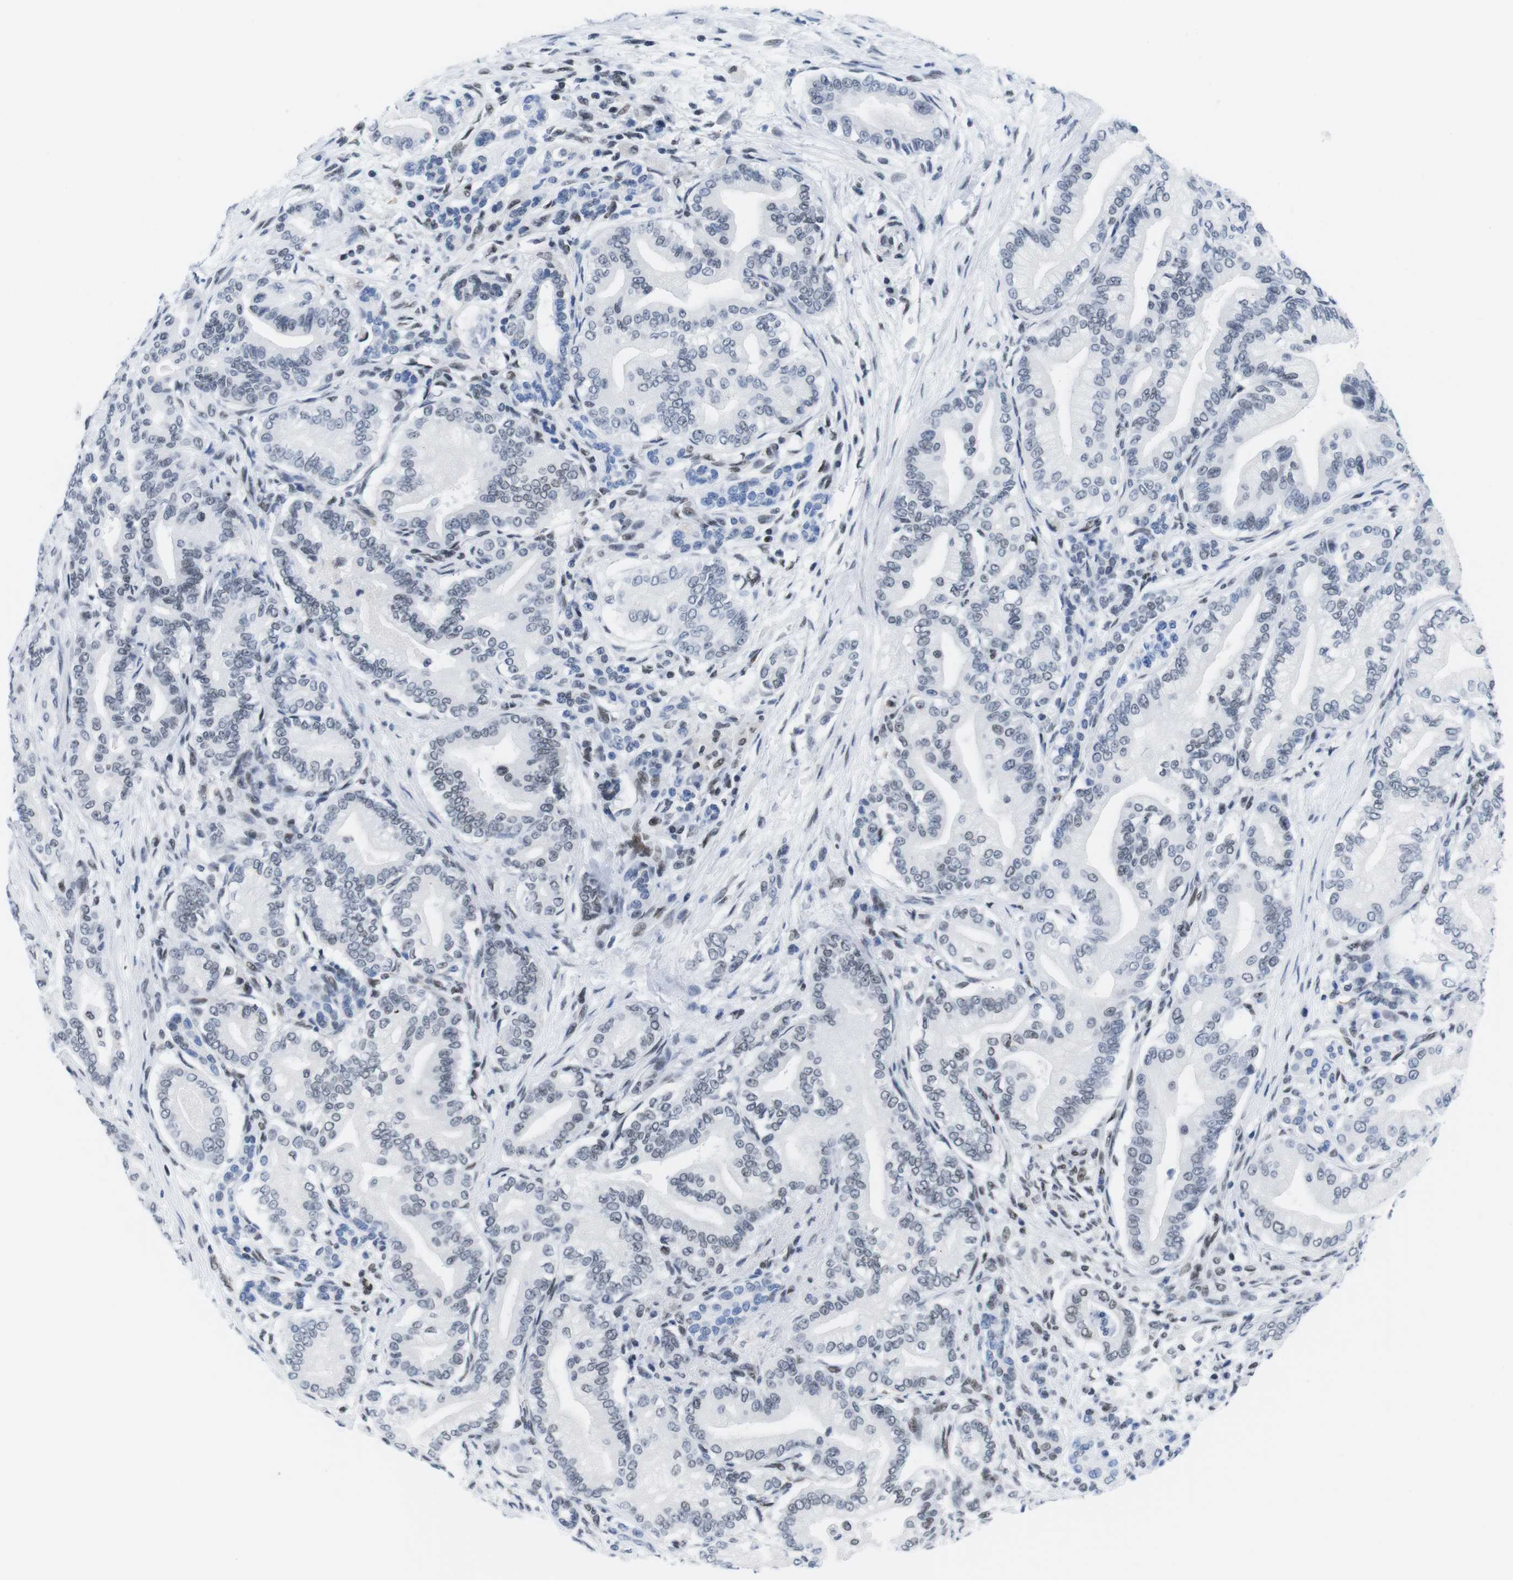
{"staining": {"intensity": "negative", "quantity": "none", "location": "none"}, "tissue": "pancreatic cancer", "cell_type": "Tumor cells", "image_type": "cancer", "snomed": [{"axis": "morphology", "description": "Normal tissue, NOS"}, {"axis": "morphology", "description": "Adenocarcinoma, NOS"}, {"axis": "topography", "description": "Pancreas"}], "caption": "Human pancreatic cancer stained for a protein using immunohistochemistry displays no expression in tumor cells.", "gene": "IFI16", "patient": {"sex": "male", "age": 63}}